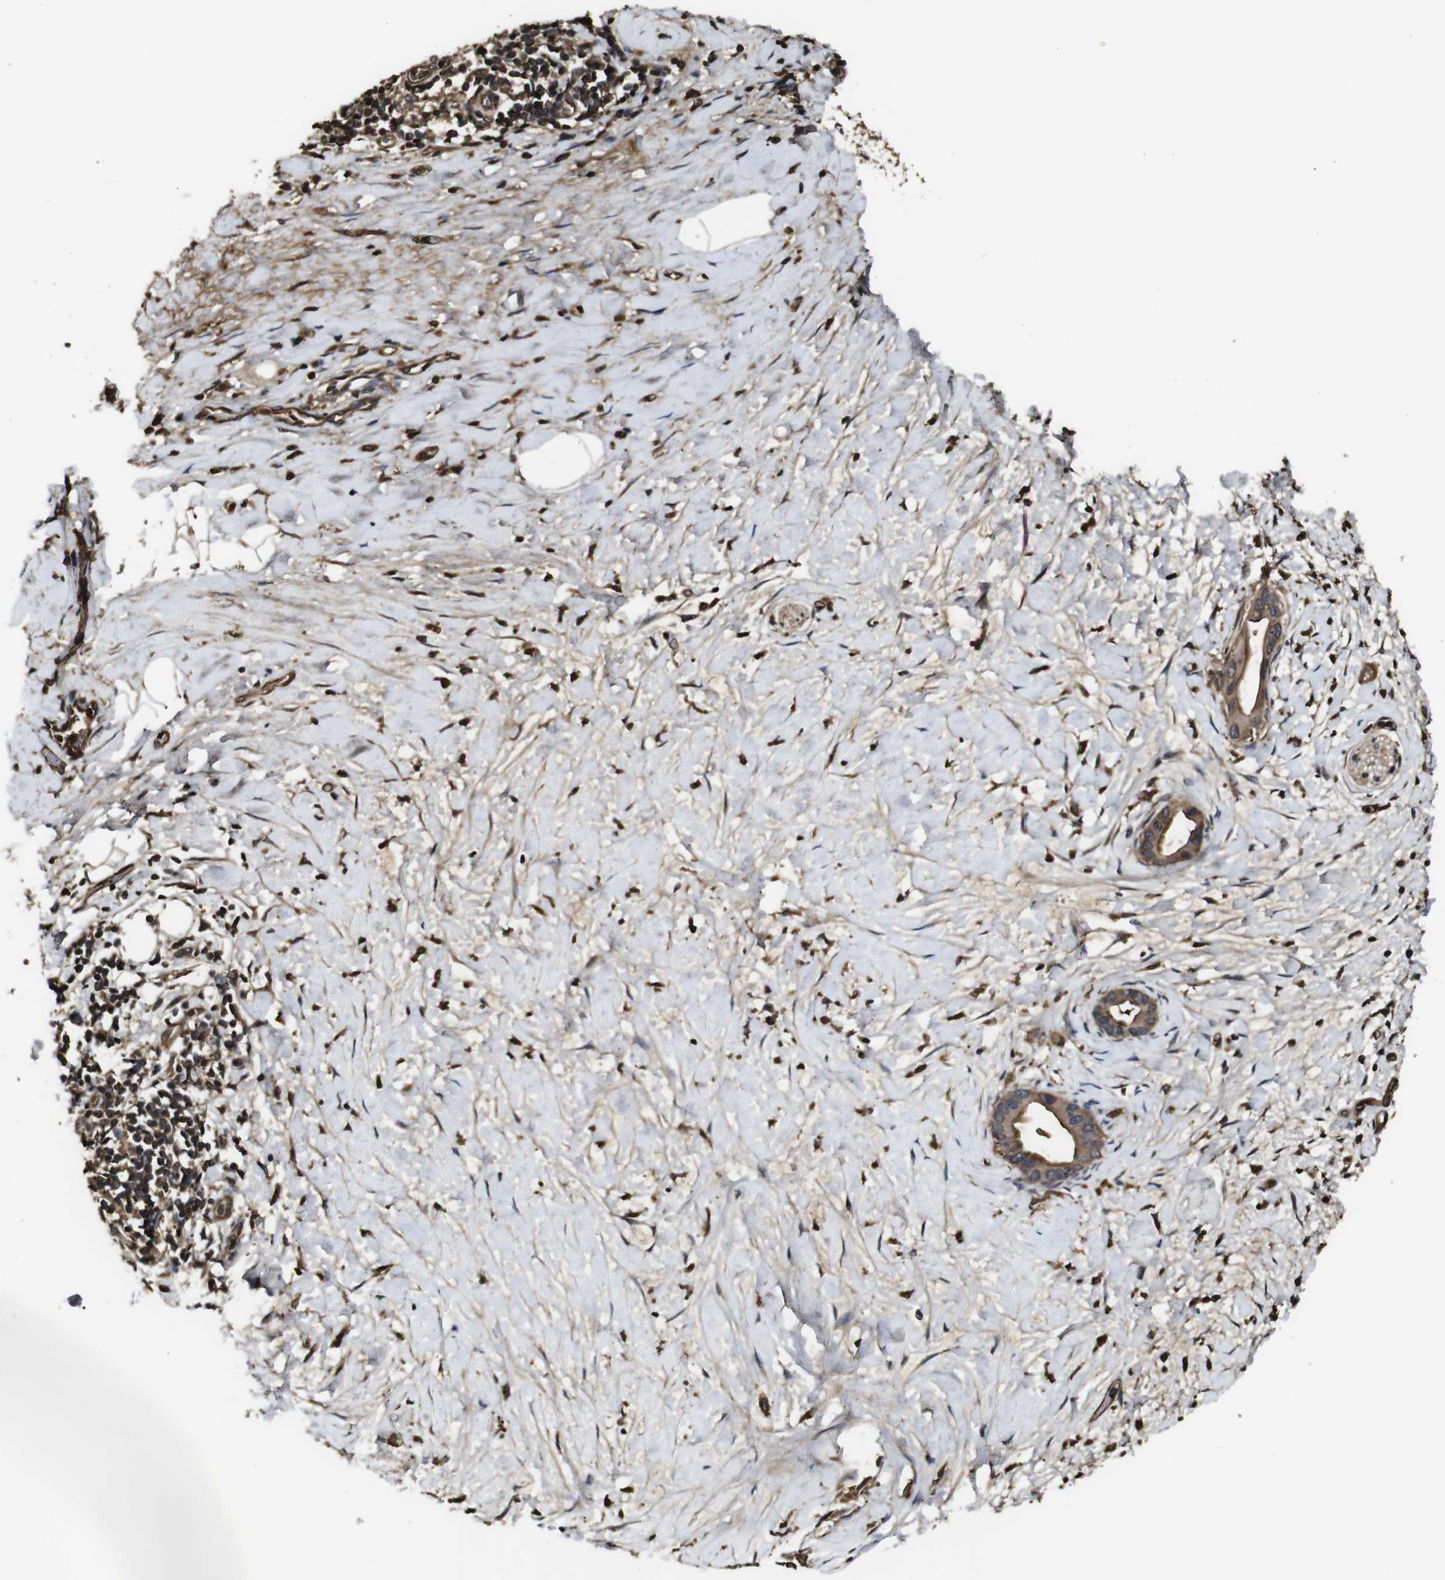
{"staining": {"intensity": "moderate", "quantity": ">75%", "location": "cytoplasmic/membranous"}, "tissue": "pancreatic cancer", "cell_type": "Tumor cells", "image_type": "cancer", "snomed": [{"axis": "morphology", "description": "Adenocarcinoma, NOS"}, {"axis": "topography", "description": "Pancreas"}], "caption": "High-magnification brightfield microscopy of adenocarcinoma (pancreatic) stained with DAB (brown) and counterstained with hematoxylin (blue). tumor cells exhibit moderate cytoplasmic/membranous staining is seen in approximately>75% of cells.", "gene": "MSN", "patient": {"sex": "male", "age": 55}}